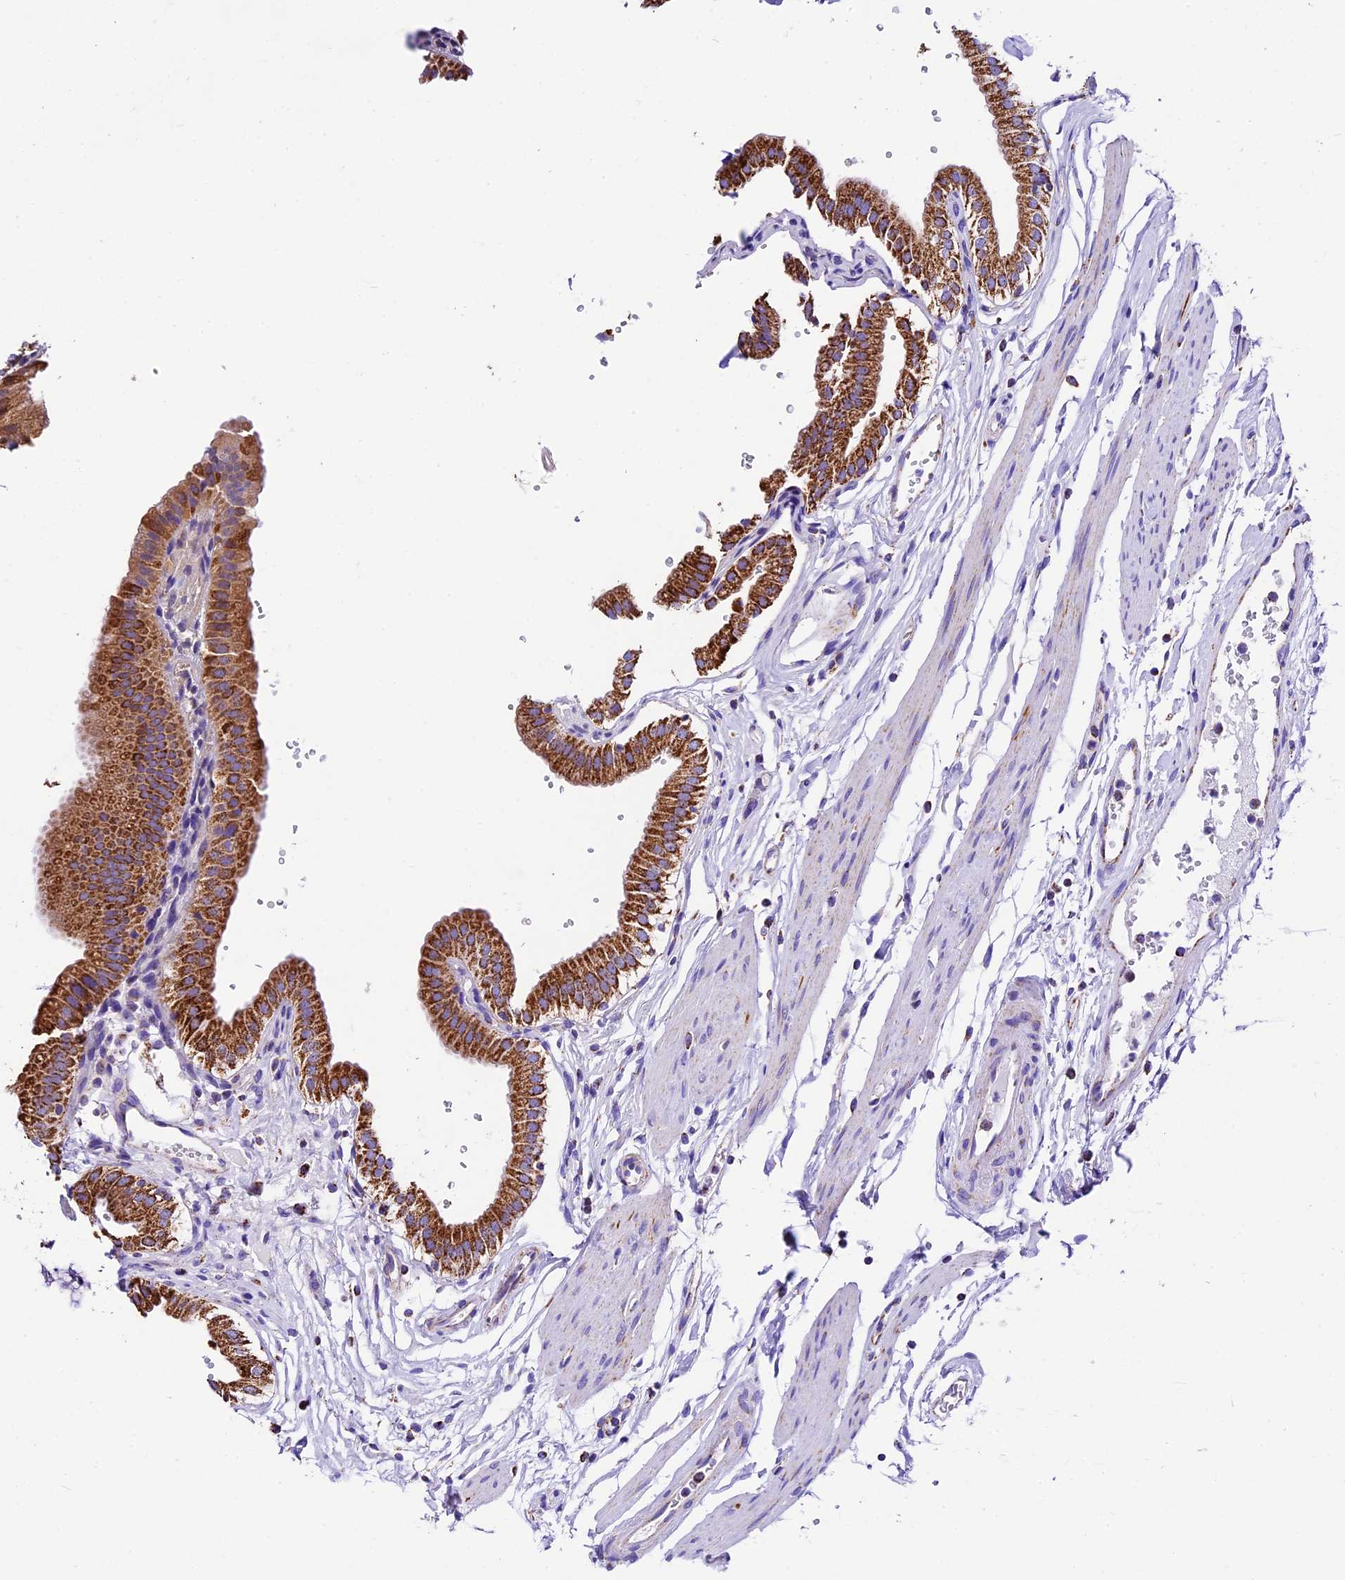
{"staining": {"intensity": "strong", "quantity": ">75%", "location": "cytoplasmic/membranous"}, "tissue": "gallbladder", "cell_type": "Glandular cells", "image_type": "normal", "snomed": [{"axis": "morphology", "description": "Normal tissue, NOS"}, {"axis": "topography", "description": "Gallbladder"}], "caption": "The photomicrograph demonstrates a brown stain indicating the presence of a protein in the cytoplasmic/membranous of glandular cells in gallbladder.", "gene": "DCAF5", "patient": {"sex": "female", "age": 61}}